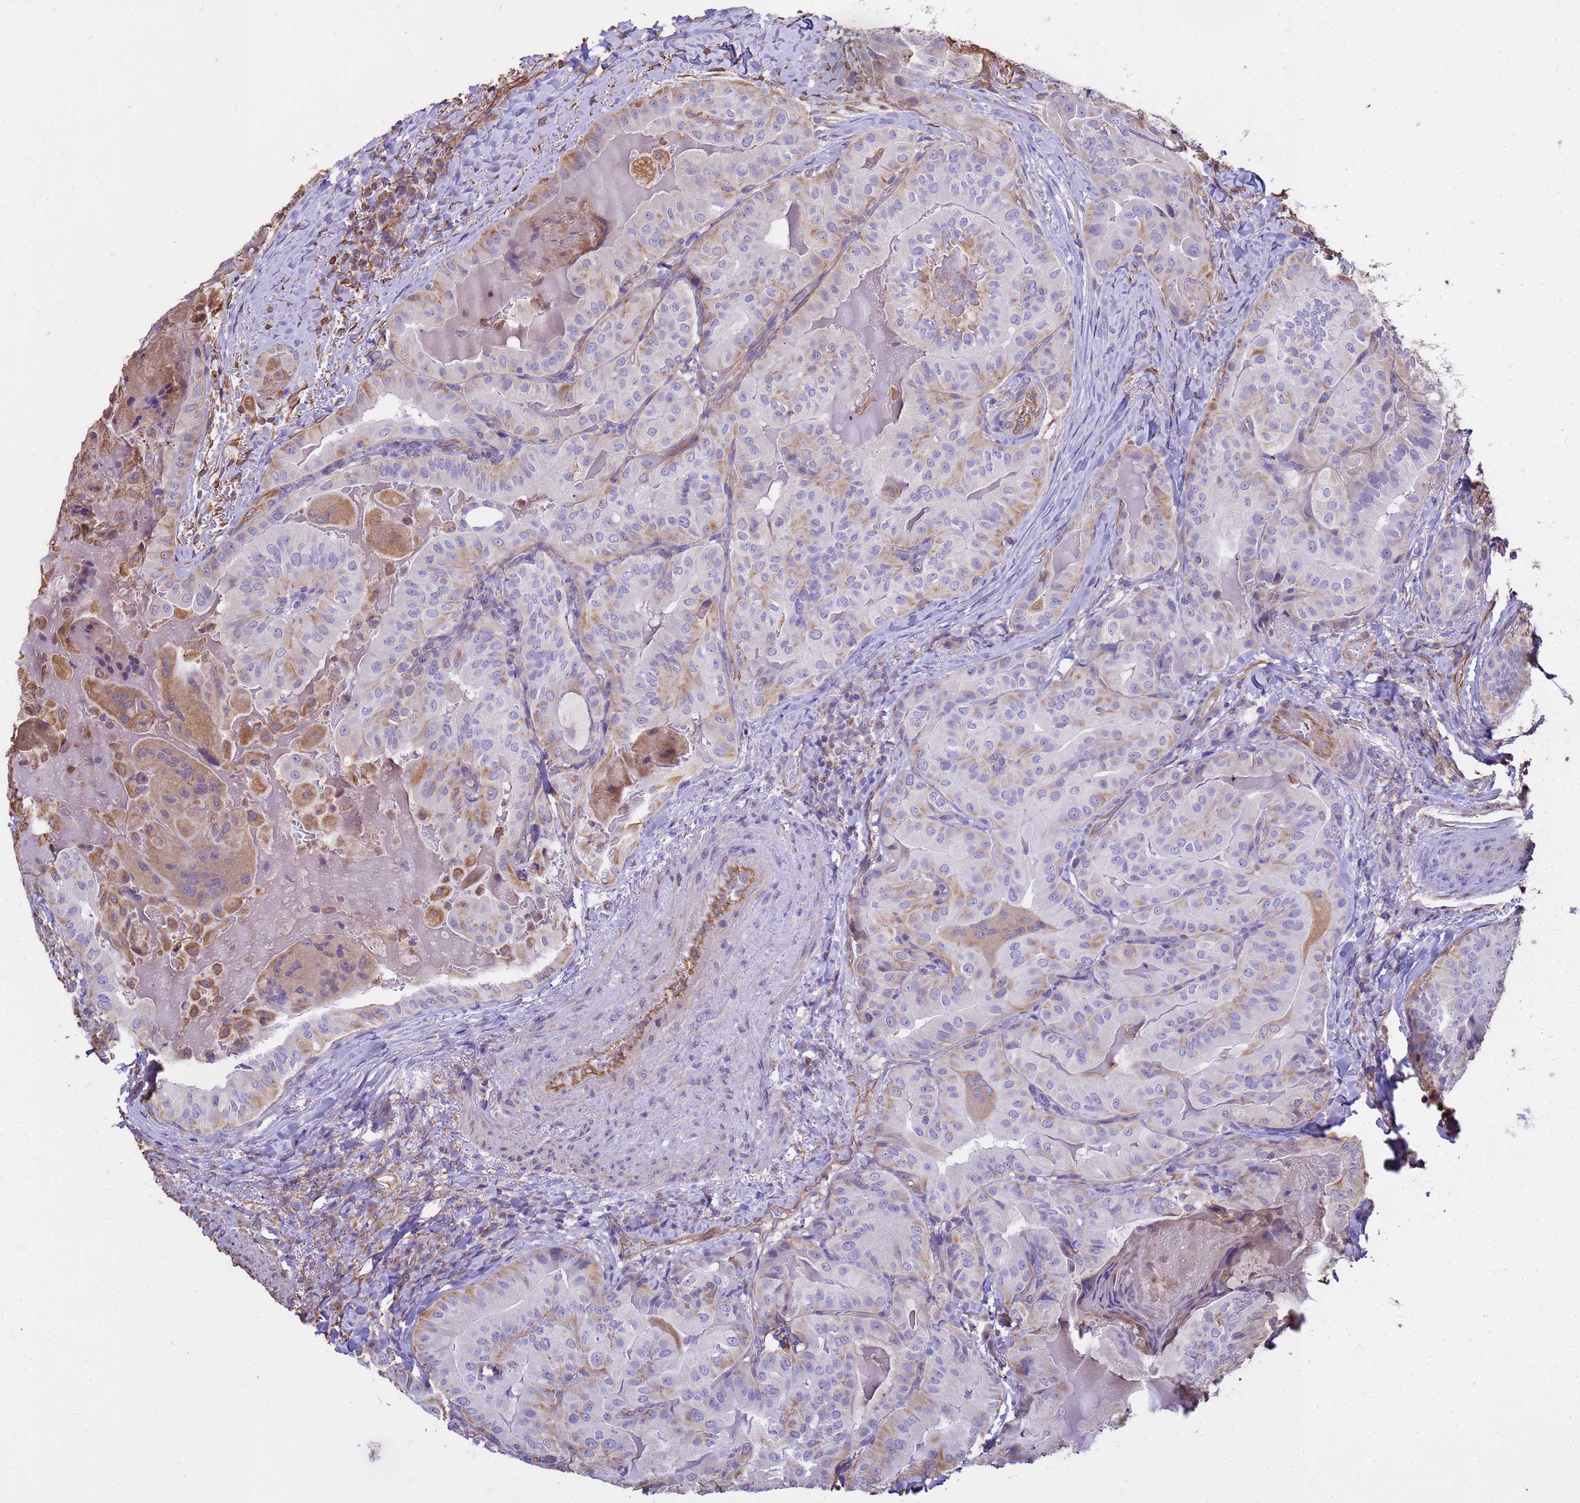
{"staining": {"intensity": "moderate", "quantity": "<25%", "location": "cytoplasmic/membranous"}, "tissue": "thyroid cancer", "cell_type": "Tumor cells", "image_type": "cancer", "snomed": [{"axis": "morphology", "description": "Papillary adenocarcinoma, NOS"}, {"axis": "topography", "description": "Thyroid gland"}], "caption": "Immunohistochemistry (IHC) (DAB) staining of thyroid cancer reveals moderate cytoplasmic/membranous protein positivity in approximately <25% of tumor cells. Ihc stains the protein of interest in brown and the nuclei are stained blue.", "gene": "TCEAL3", "patient": {"sex": "female", "age": 68}}